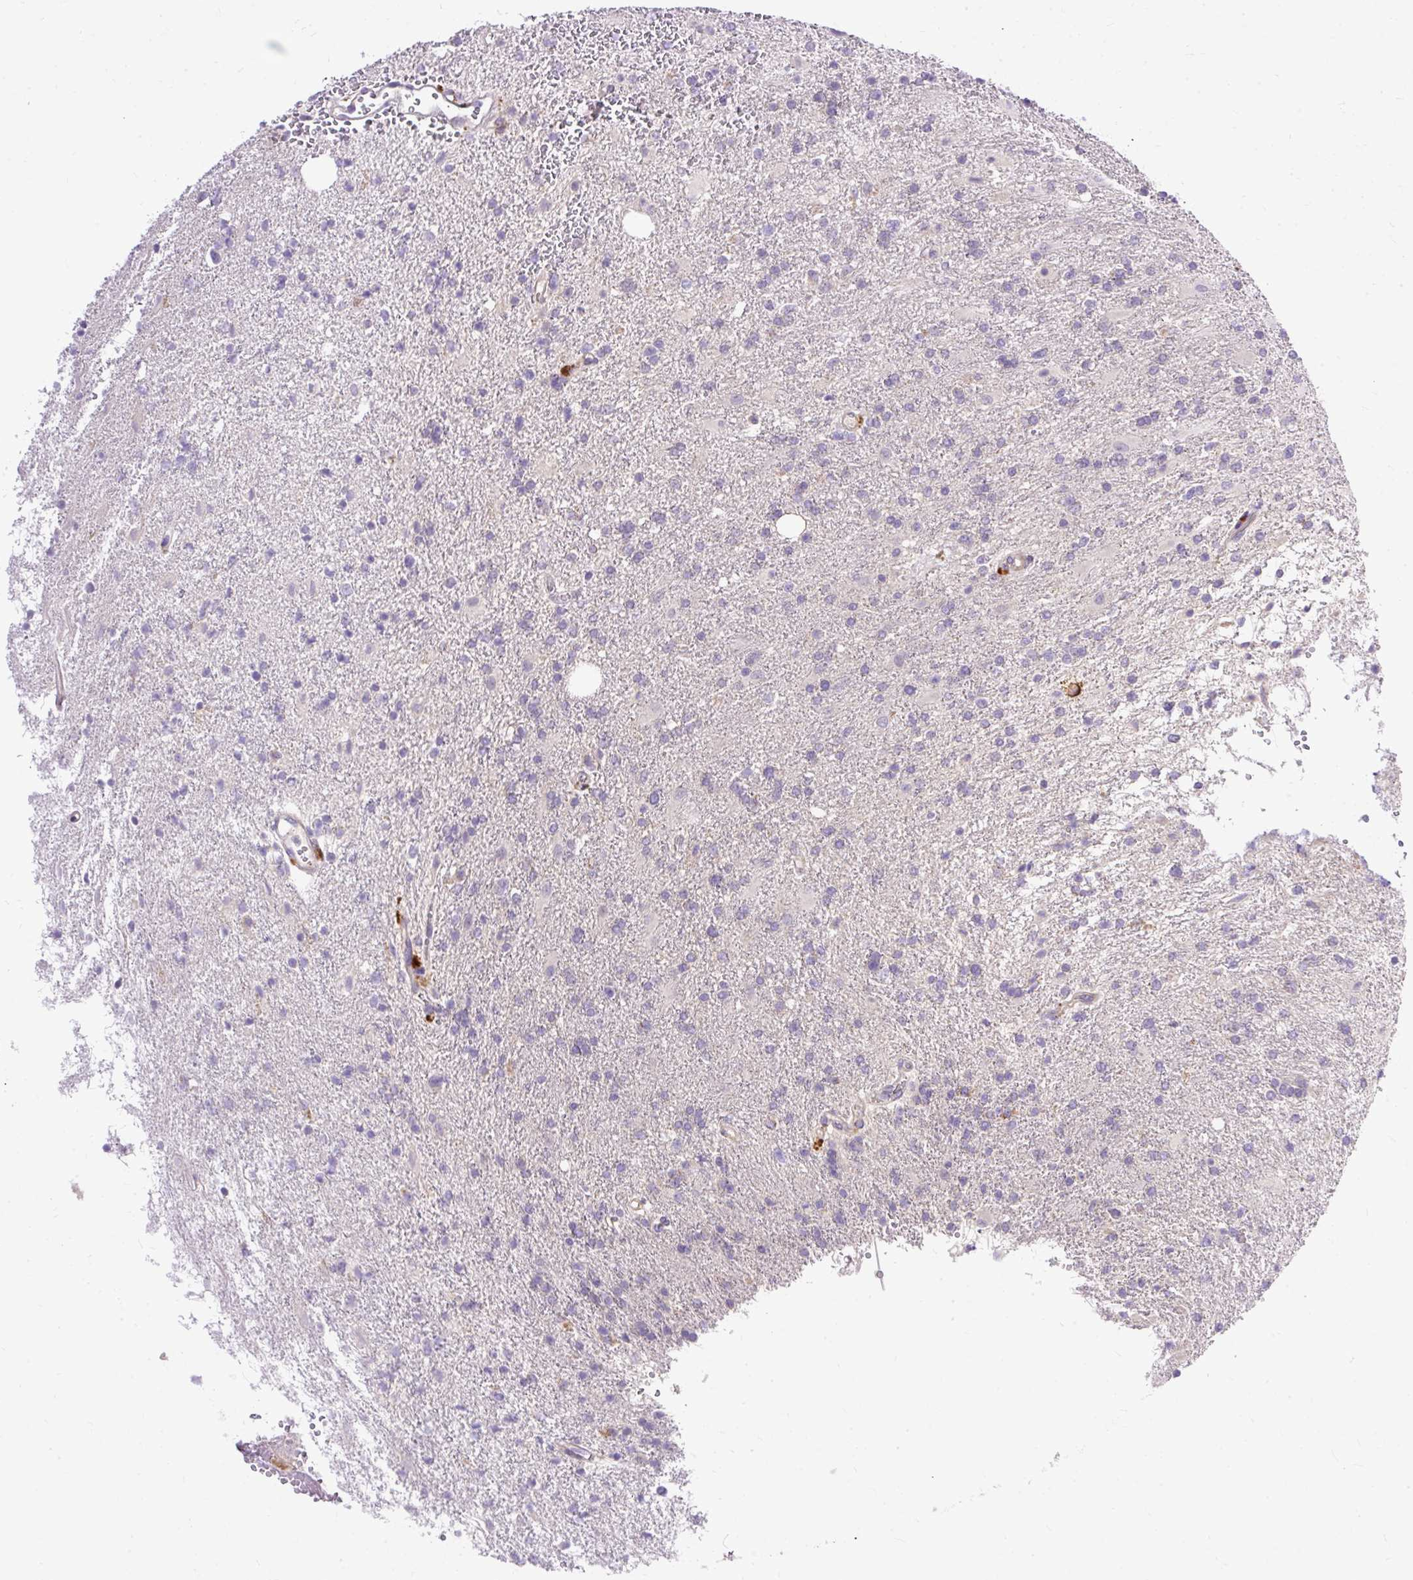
{"staining": {"intensity": "negative", "quantity": "none", "location": "none"}, "tissue": "glioma", "cell_type": "Tumor cells", "image_type": "cancer", "snomed": [{"axis": "morphology", "description": "Glioma, malignant, High grade"}, {"axis": "topography", "description": "Brain"}], "caption": "Protein analysis of malignant high-grade glioma exhibits no significant staining in tumor cells.", "gene": "HEXB", "patient": {"sex": "male", "age": 56}}